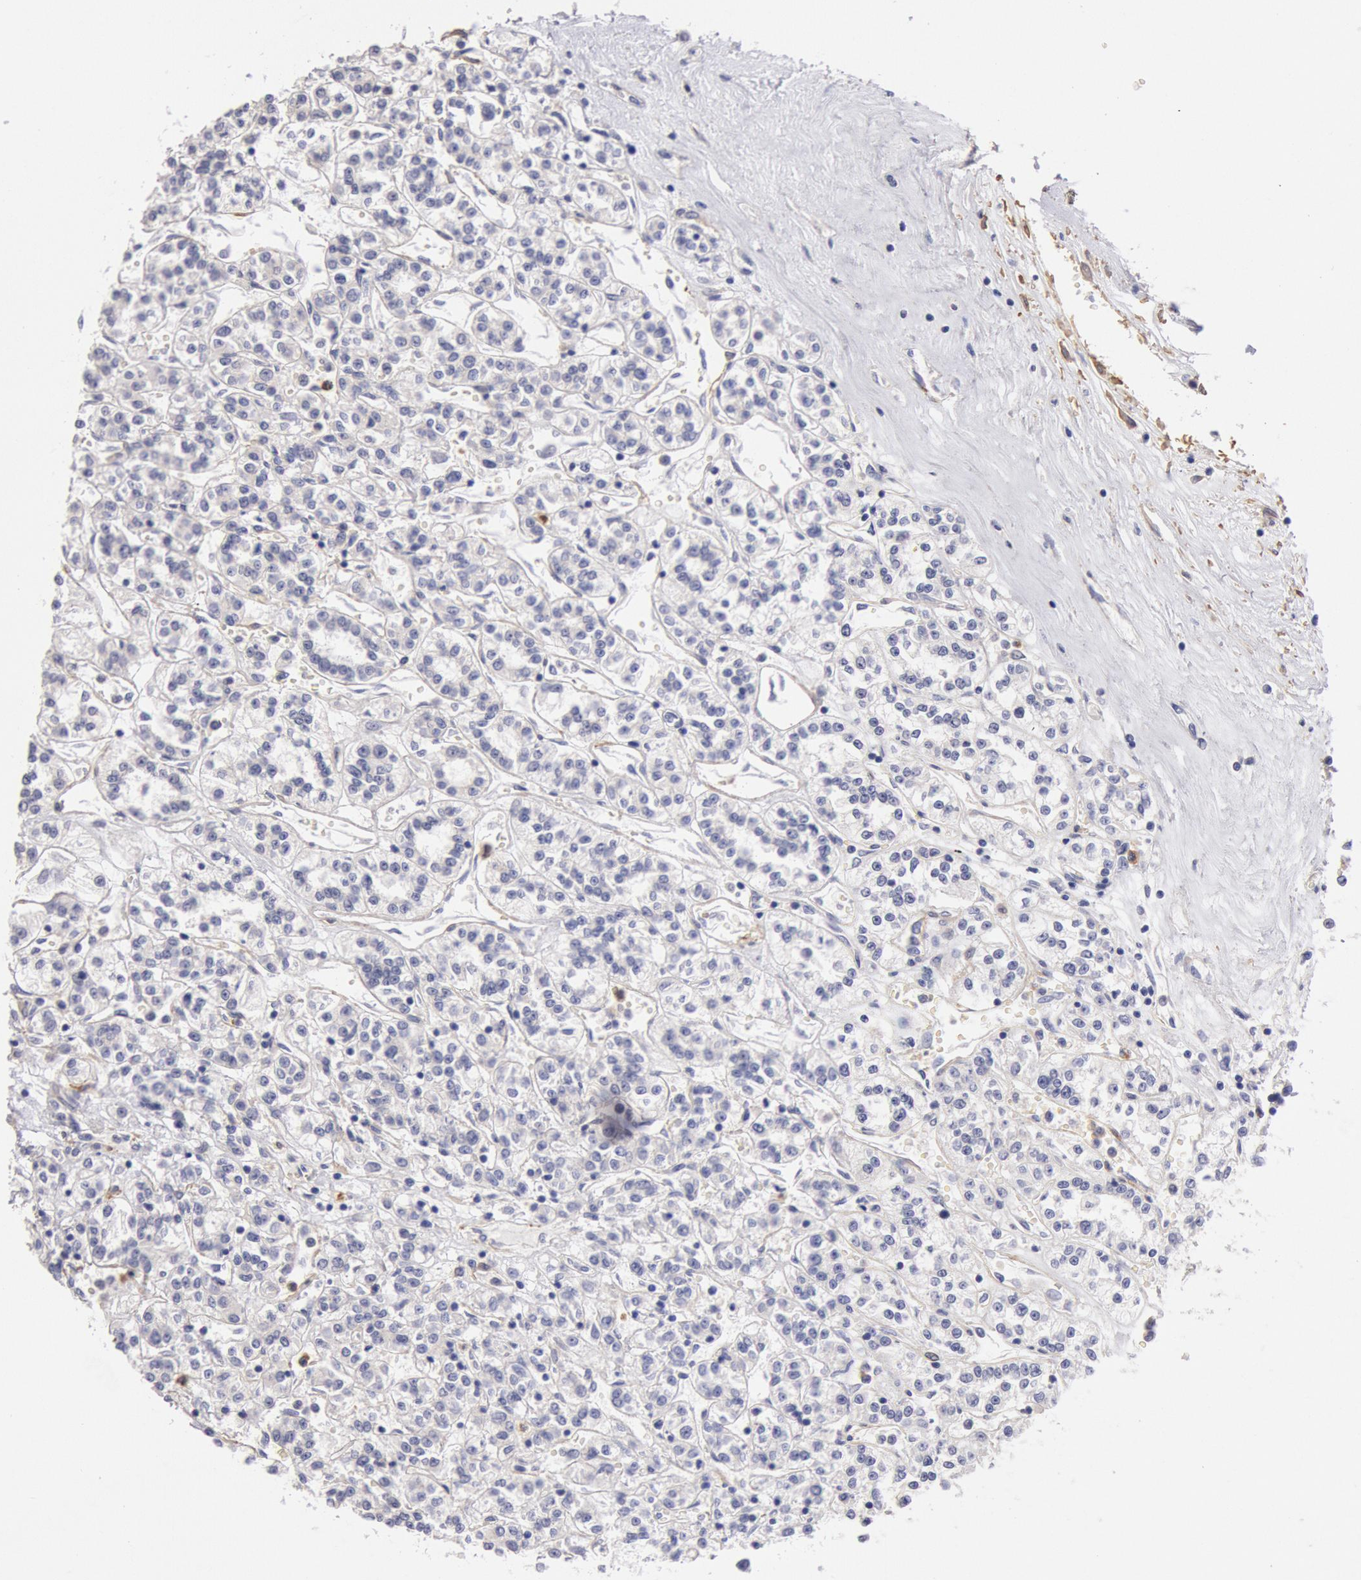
{"staining": {"intensity": "negative", "quantity": "none", "location": "none"}, "tissue": "renal cancer", "cell_type": "Tumor cells", "image_type": "cancer", "snomed": [{"axis": "morphology", "description": "Adenocarcinoma, NOS"}, {"axis": "topography", "description": "Kidney"}], "caption": "Tumor cells are negative for protein expression in human renal adenocarcinoma.", "gene": "TMED8", "patient": {"sex": "female", "age": 76}}